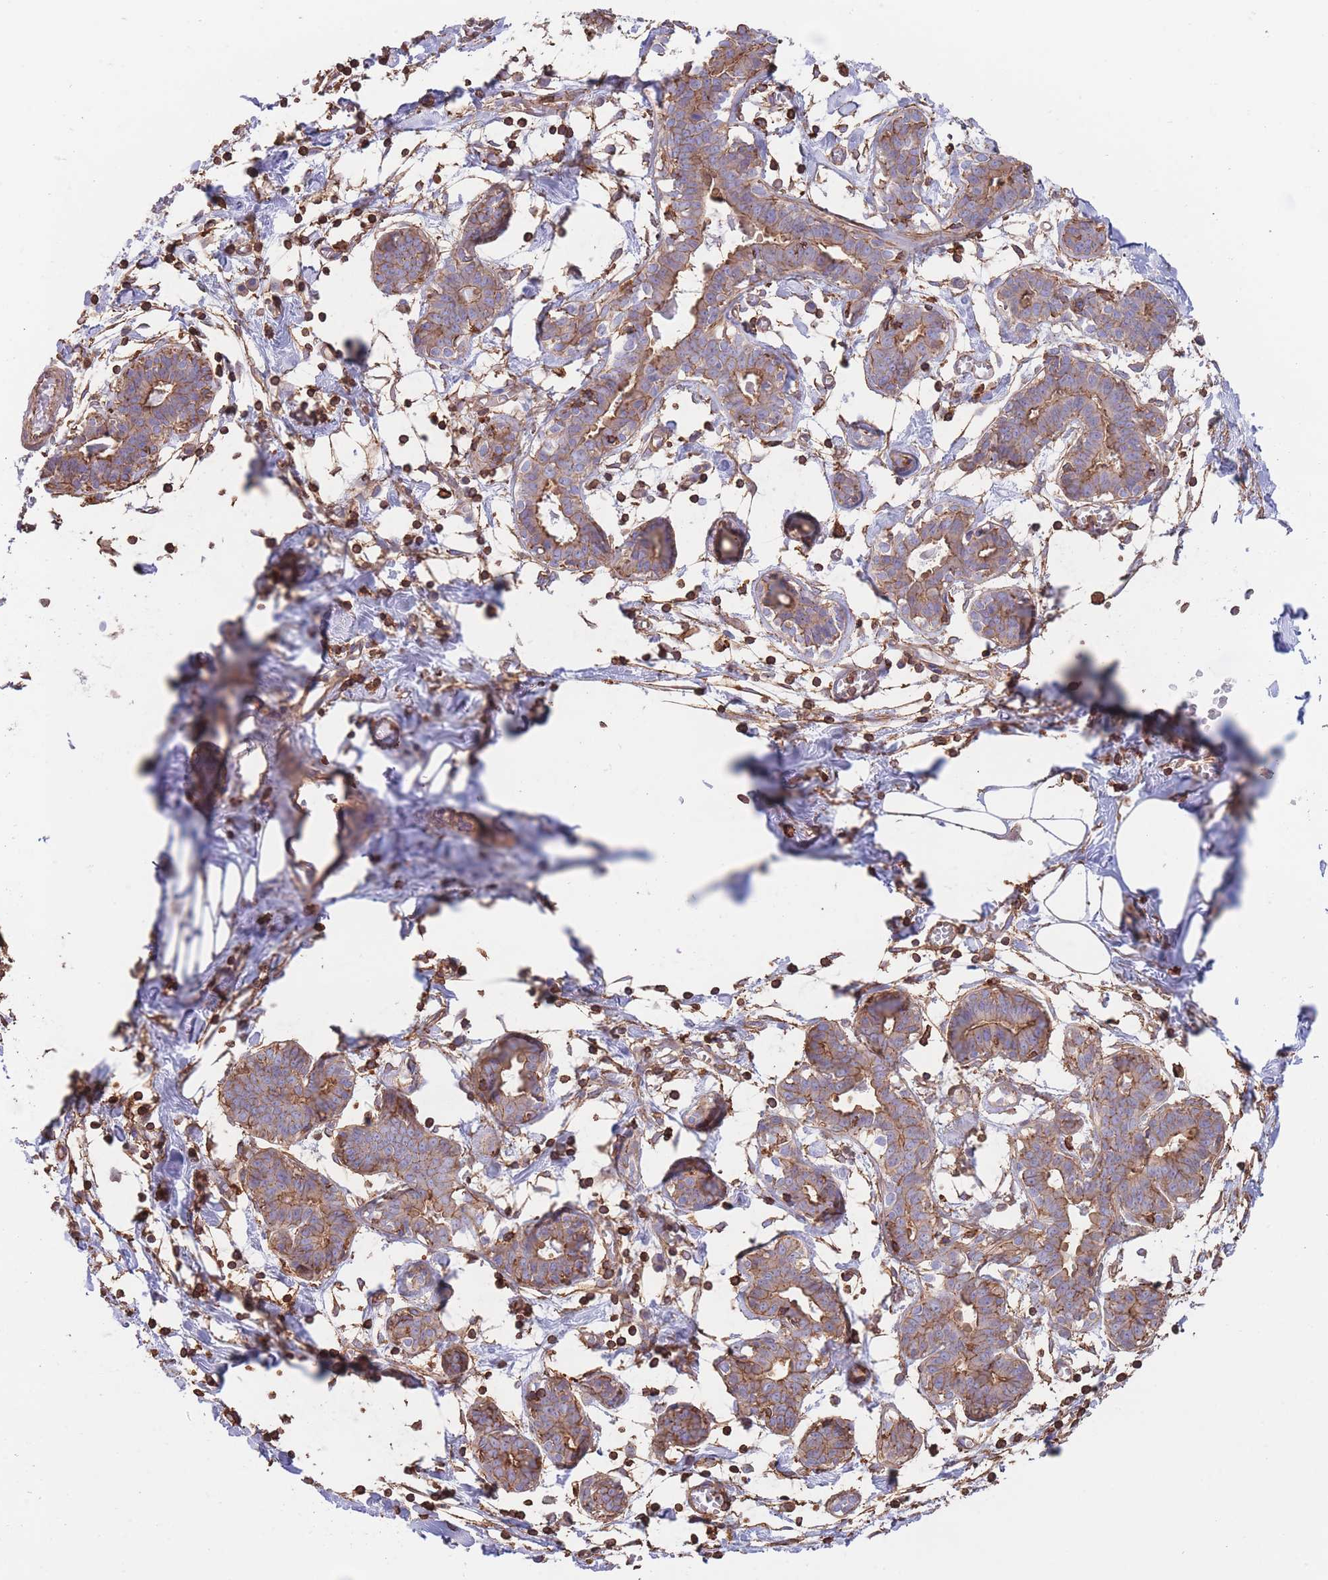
{"staining": {"intensity": "weak", "quantity": "<25%", "location": "cytoplasmic/membranous"}, "tissue": "breast", "cell_type": "Adipocytes", "image_type": "normal", "snomed": [{"axis": "morphology", "description": "Normal tissue, NOS"}, {"axis": "topography", "description": "Breast"}], "caption": "Immunohistochemical staining of normal human breast shows no significant staining in adipocytes. (IHC, brightfield microscopy, high magnification).", "gene": "LRRN4CL", "patient": {"sex": "female", "age": 27}}